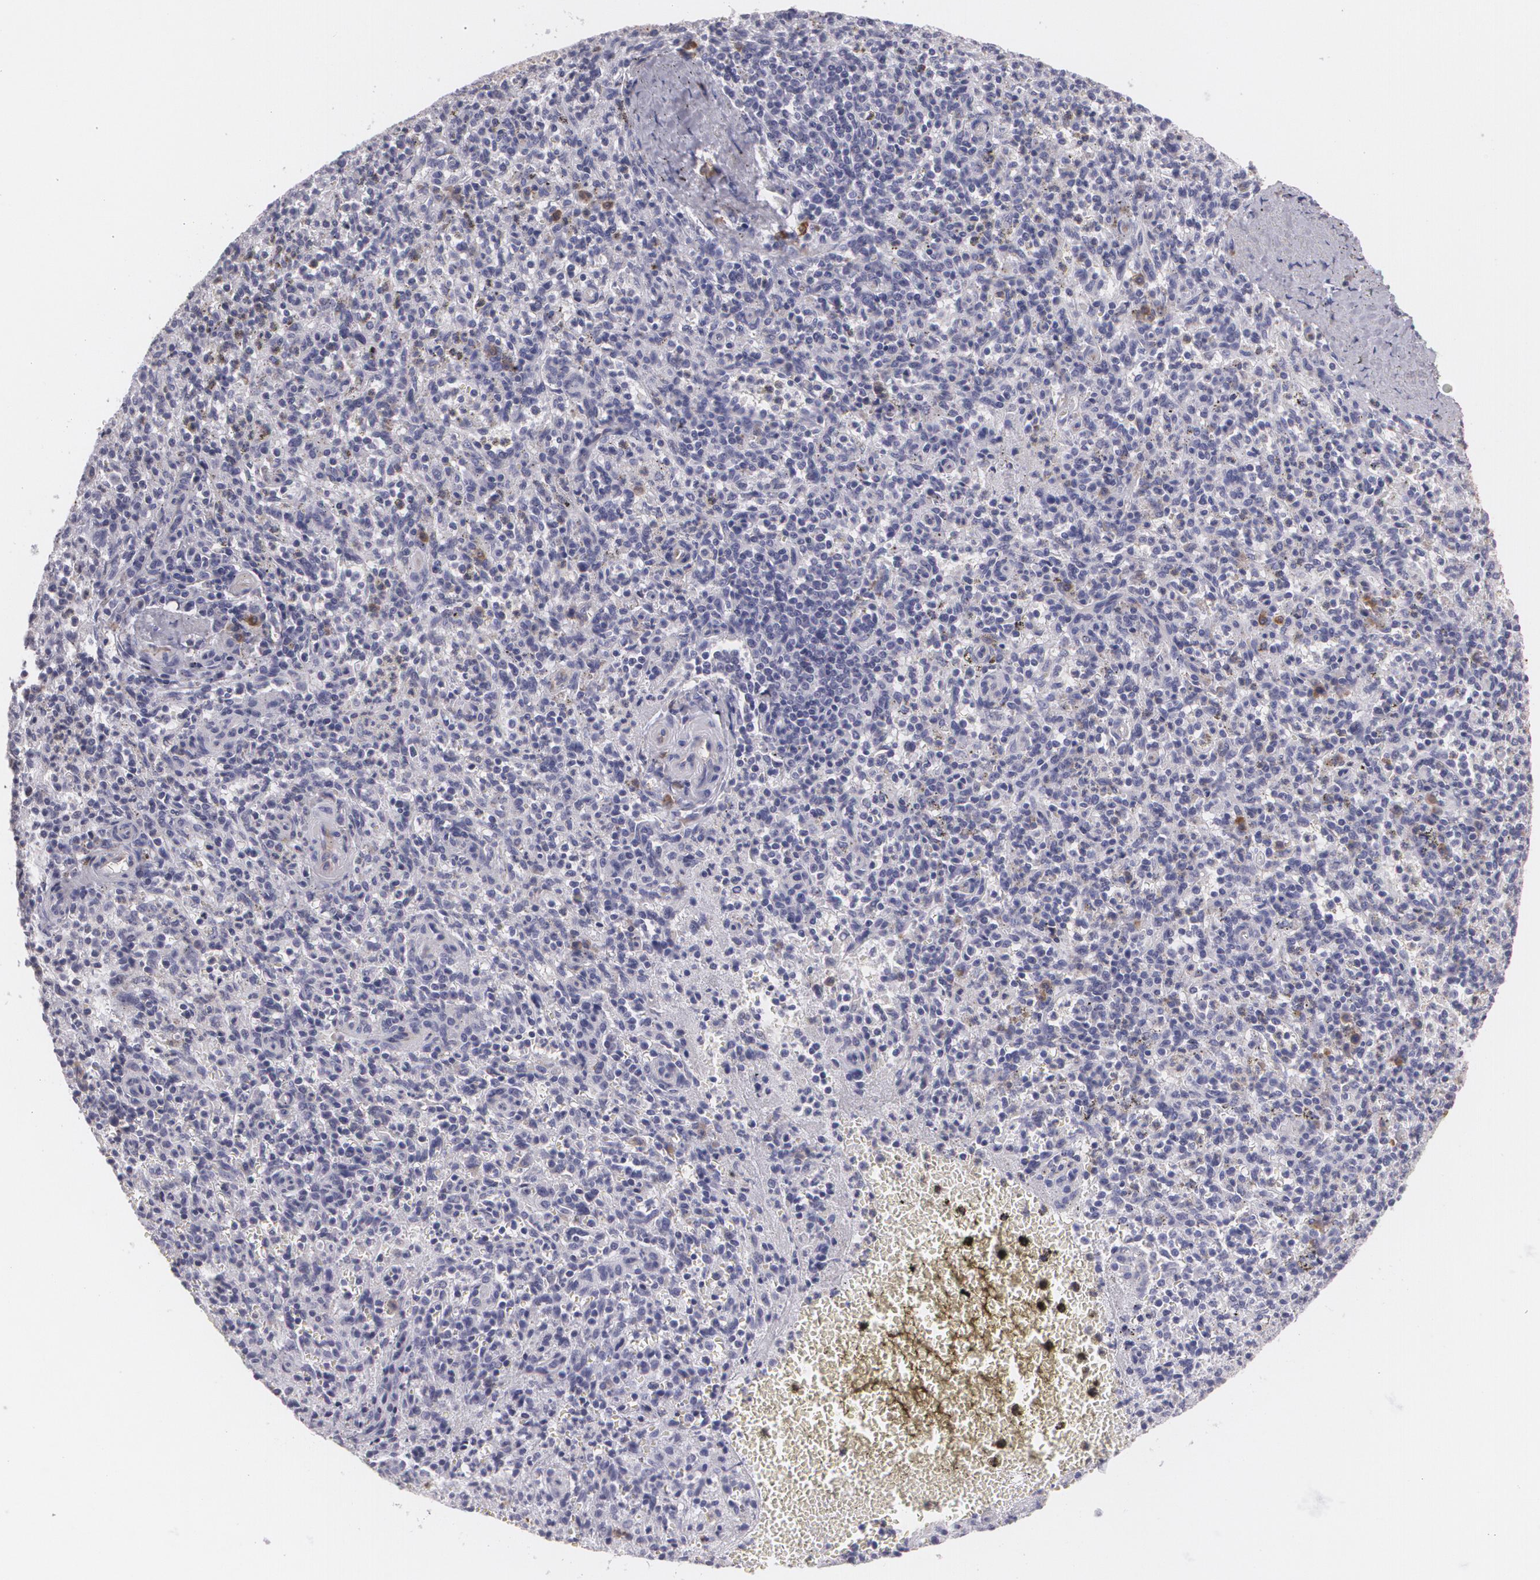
{"staining": {"intensity": "weak", "quantity": "<25%", "location": "cytoplasmic/membranous"}, "tissue": "spleen", "cell_type": "Cells in red pulp", "image_type": "normal", "snomed": [{"axis": "morphology", "description": "Normal tissue, NOS"}, {"axis": "topography", "description": "Spleen"}], "caption": "IHC of benign human spleen displays no positivity in cells in red pulp. The staining is performed using DAB brown chromogen with nuclei counter-stained in using hematoxylin.", "gene": "MAP2", "patient": {"sex": "male", "age": 72}}